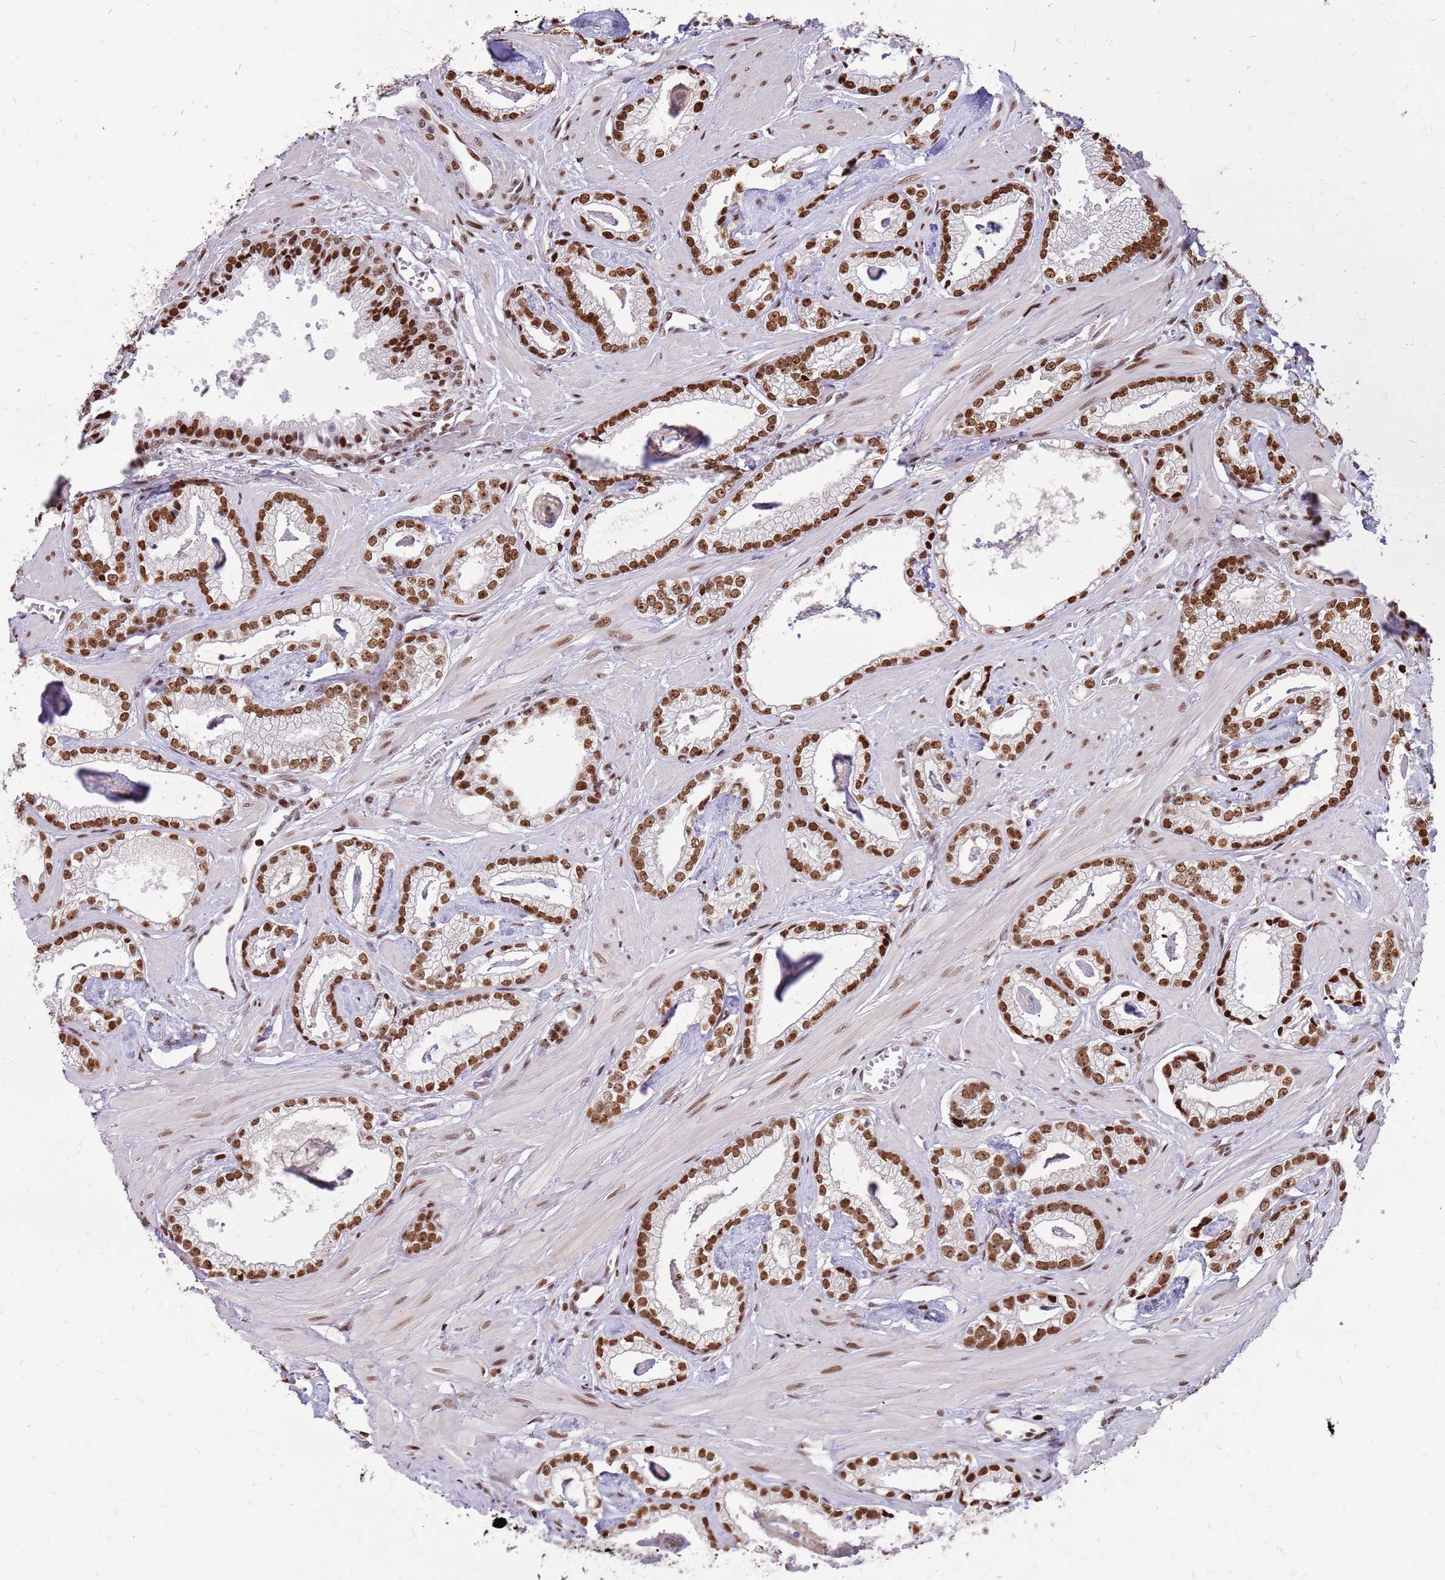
{"staining": {"intensity": "strong", "quantity": ">75%", "location": "nuclear"}, "tissue": "prostate cancer", "cell_type": "Tumor cells", "image_type": "cancer", "snomed": [{"axis": "morphology", "description": "Adenocarcinoma, Low grade"}, {"axis": "topography", "description": "Prostate"}], "caption": "The image displays immunohistochemical staining of prostate cancer (low-grade adenocarcinoma). There is strong nuclear expression is appreciated in approximately >75% of tumor cells.", "gene": "WASHC4", "patient": {"sex": "male", "age": 60}}